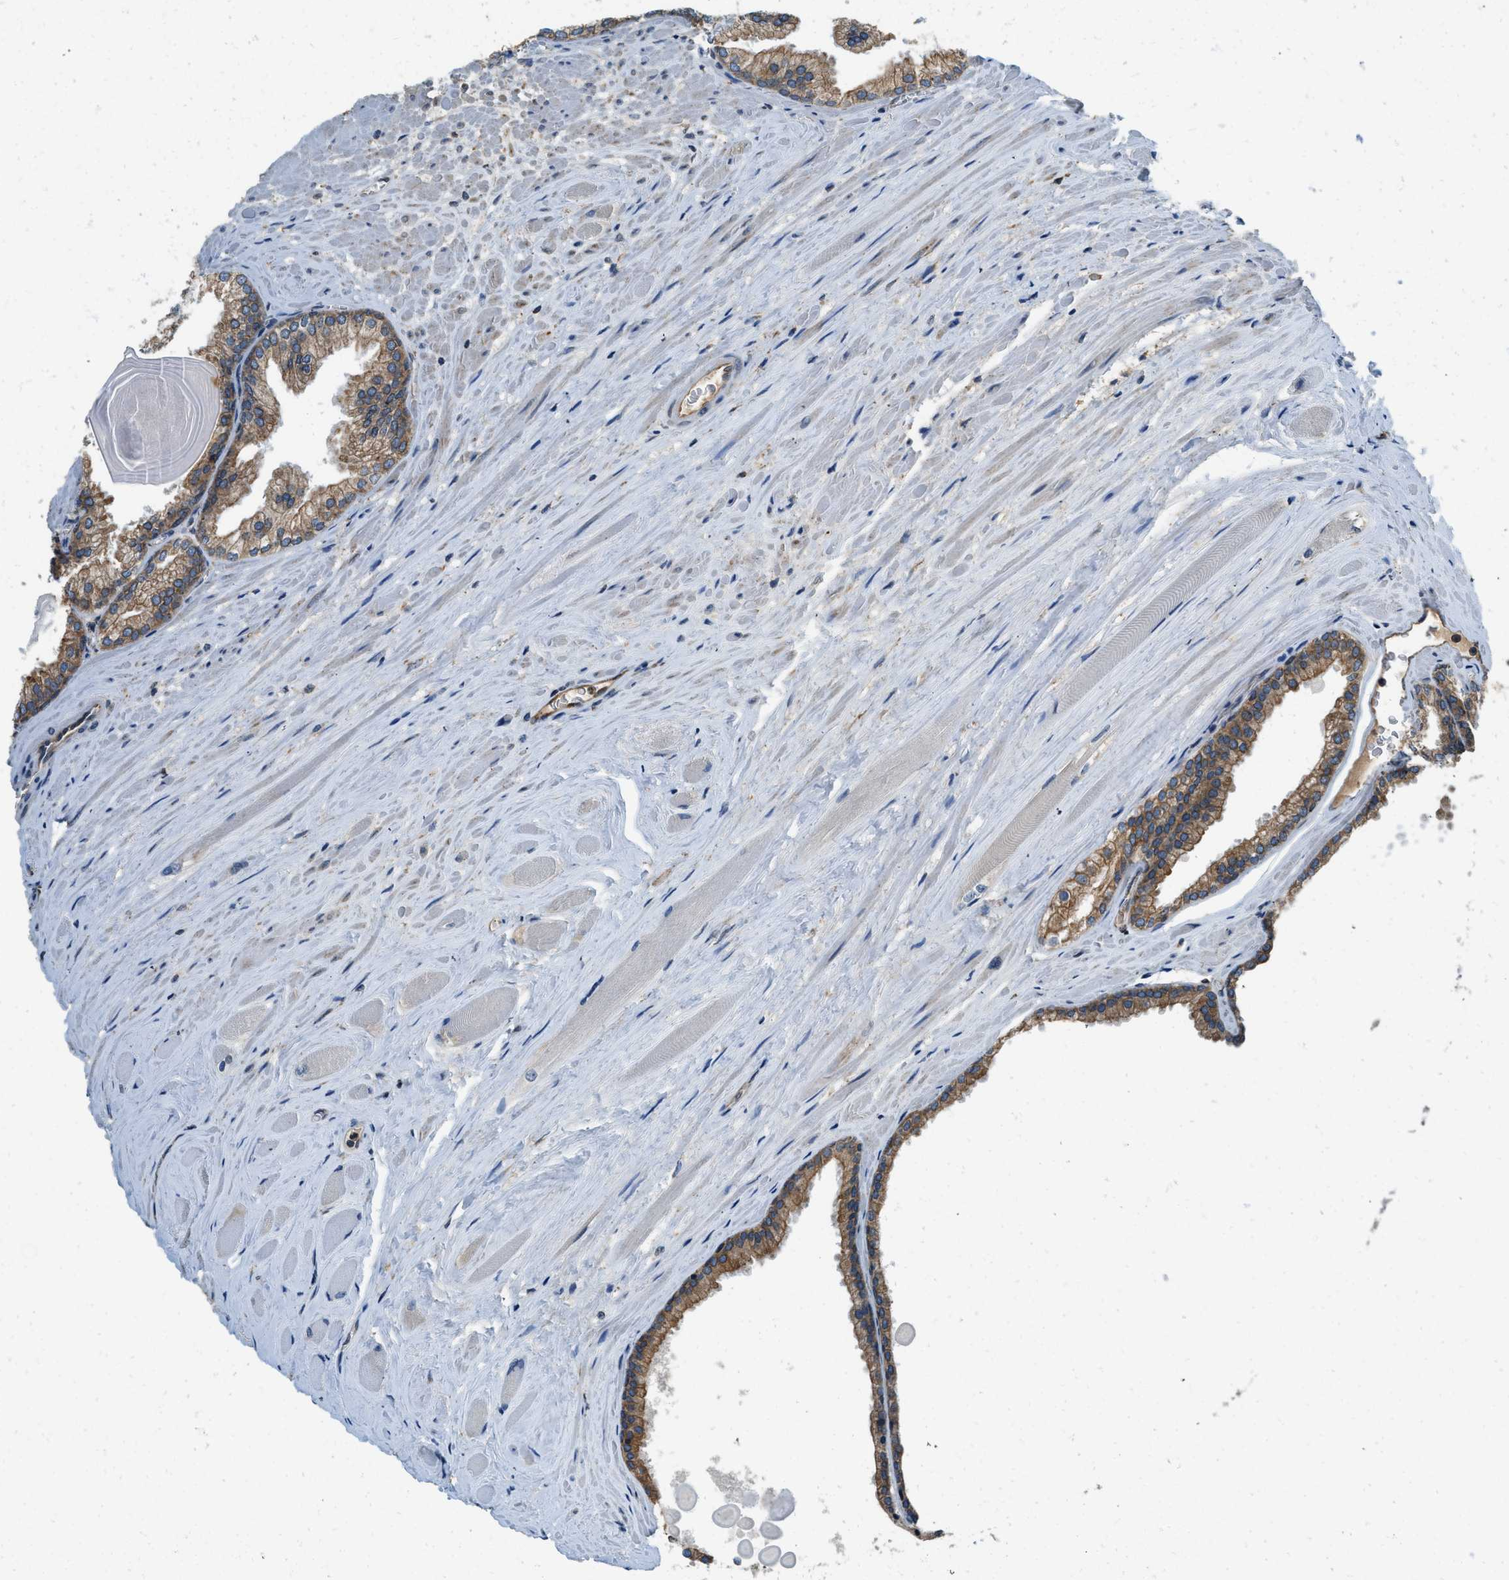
{"staining": {"intensity": "moderate", "quantity": ">75%", "location": "cytoplasmic/membranous"}, "tissue": "prostate cancer", "cell_type": "Tumor cells", "image_type": "cancer", "snomed": [{"axis": "morphology", "description": "Adenocarcinoma, Low grade"}, {"axis": "topography", "description": "Prostate"}], "caption": "Protein staining of prostate adenocarcinoma (low-grade) tissue exhibits moderate cytoplasmic/membranous expression in about >75% of tumor cells.", "gene": "BCAP31", "patient": {"sex": "male", "age": 59}}